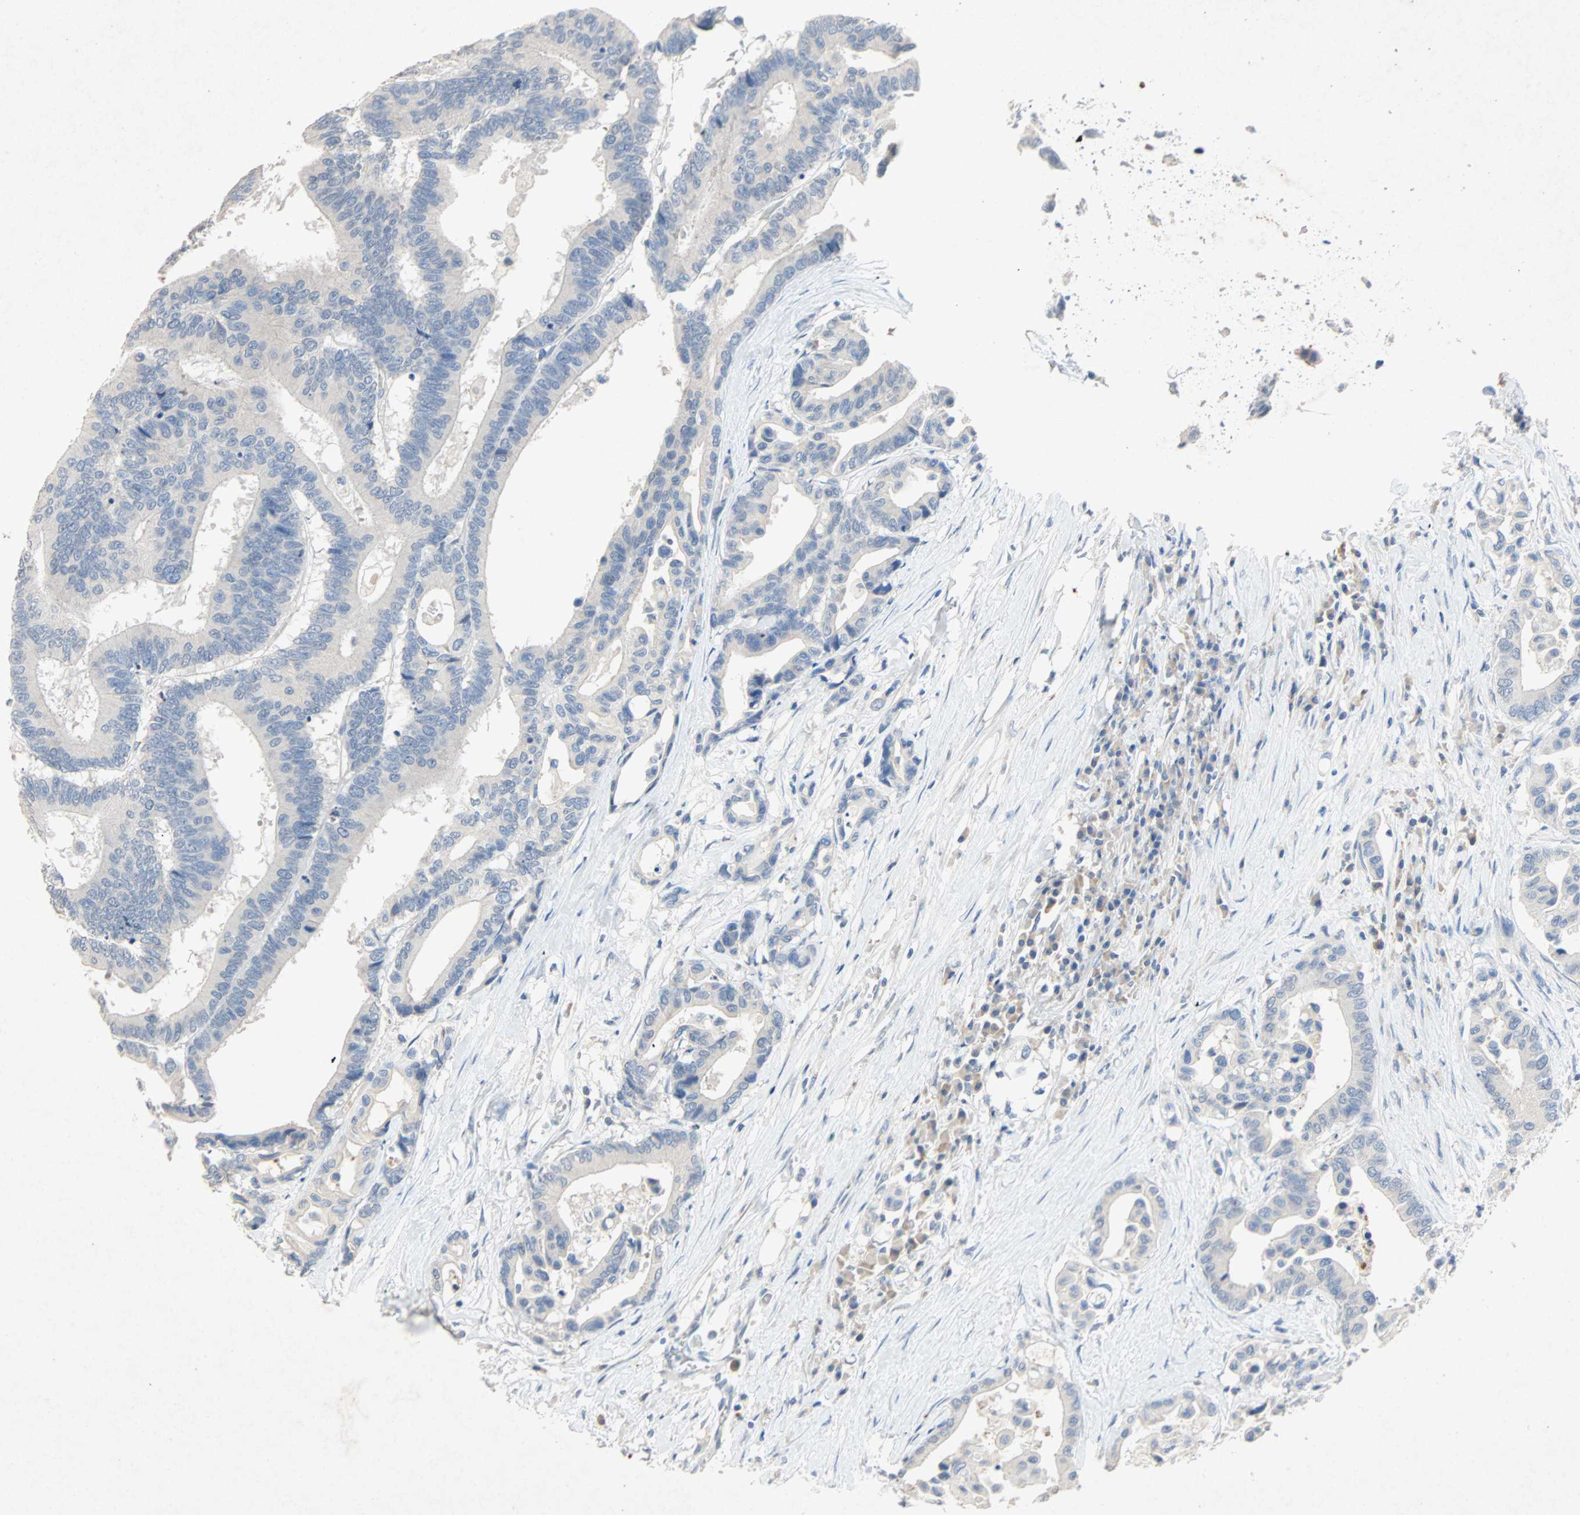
{"staining": {"intensity": "negative", "quantity": "none", "location": "none"}, "tissue": "colorectal cancer", "cell_type": "Tumor cells", "image_type": "cancer", "snomed": [{"axis": "morphology", "description": "Normal tissue, NOS"}, {"axis": "morphology", "description": "Adenocarcinoma, NOS"}, {"axis": "topography", "description": "Colon"}], "caption": "Micrograph shows no protein positivity in tumor cells of adenocarcinoma (colorectal) tissue.", "gene": "PCDHB2", "patient": {"sex": "male", "age": 82}}